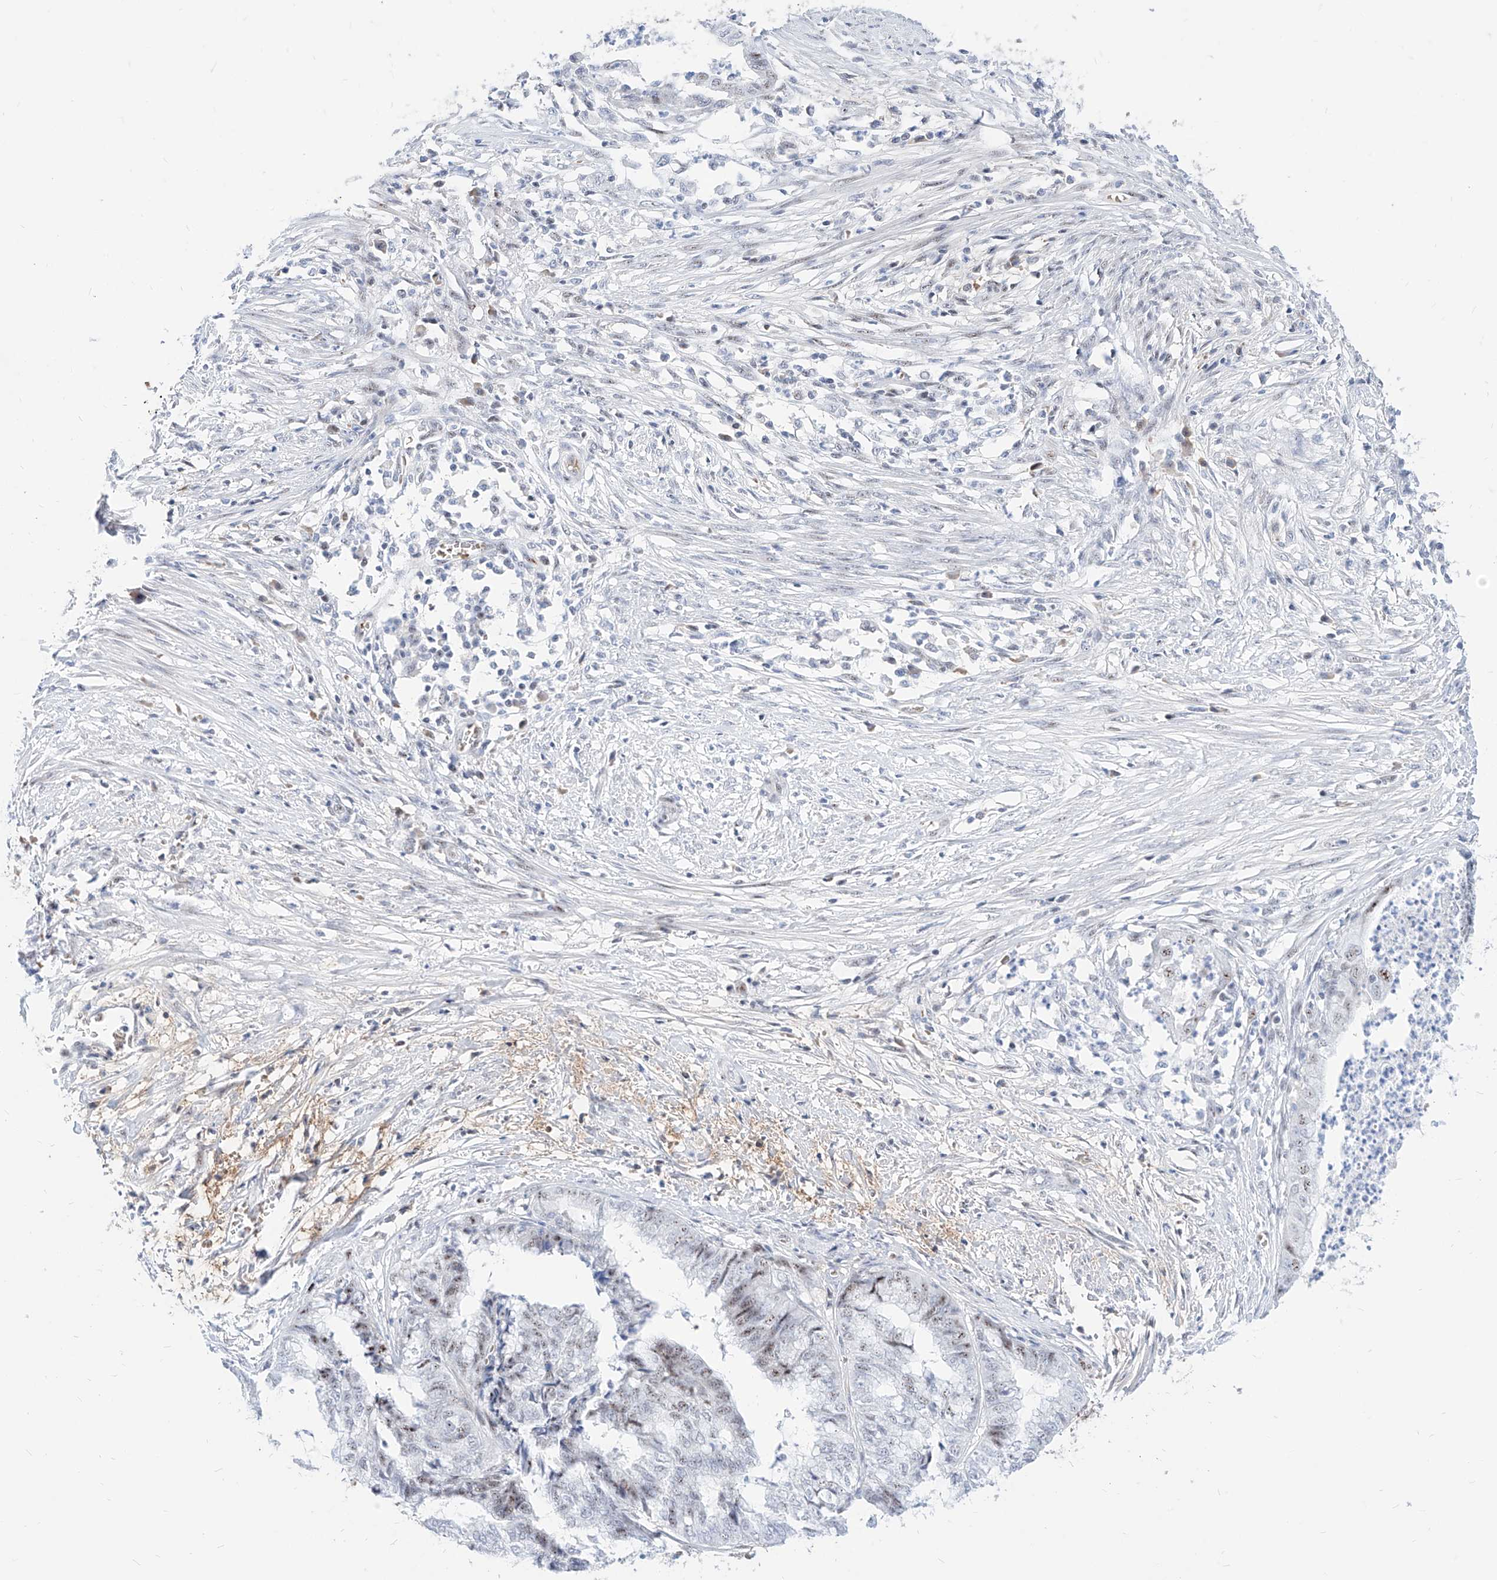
{"staining": {"intensity": "weak", "quantity": "<25%", "location": "nuclear"}, "tissue": "endometrial cancer", "cell_type": "Tumor cells", "image_type": "cancer", "snomed": [{"axis": "morphology", "description": "Necrosis, NOS"}, {"axis": "morphology", "description": "Adenocarcinoma, NOS"}, {"axis": "topography", "description": "Endometrium"}], "caption": "Human endometrial adenocarcinoma stained for a protein using immunohistochemistry (IHC) reveals no staining in tumor cells.", "gene": "ZFP42", "patient": {"sex": "female", "age": 79}}